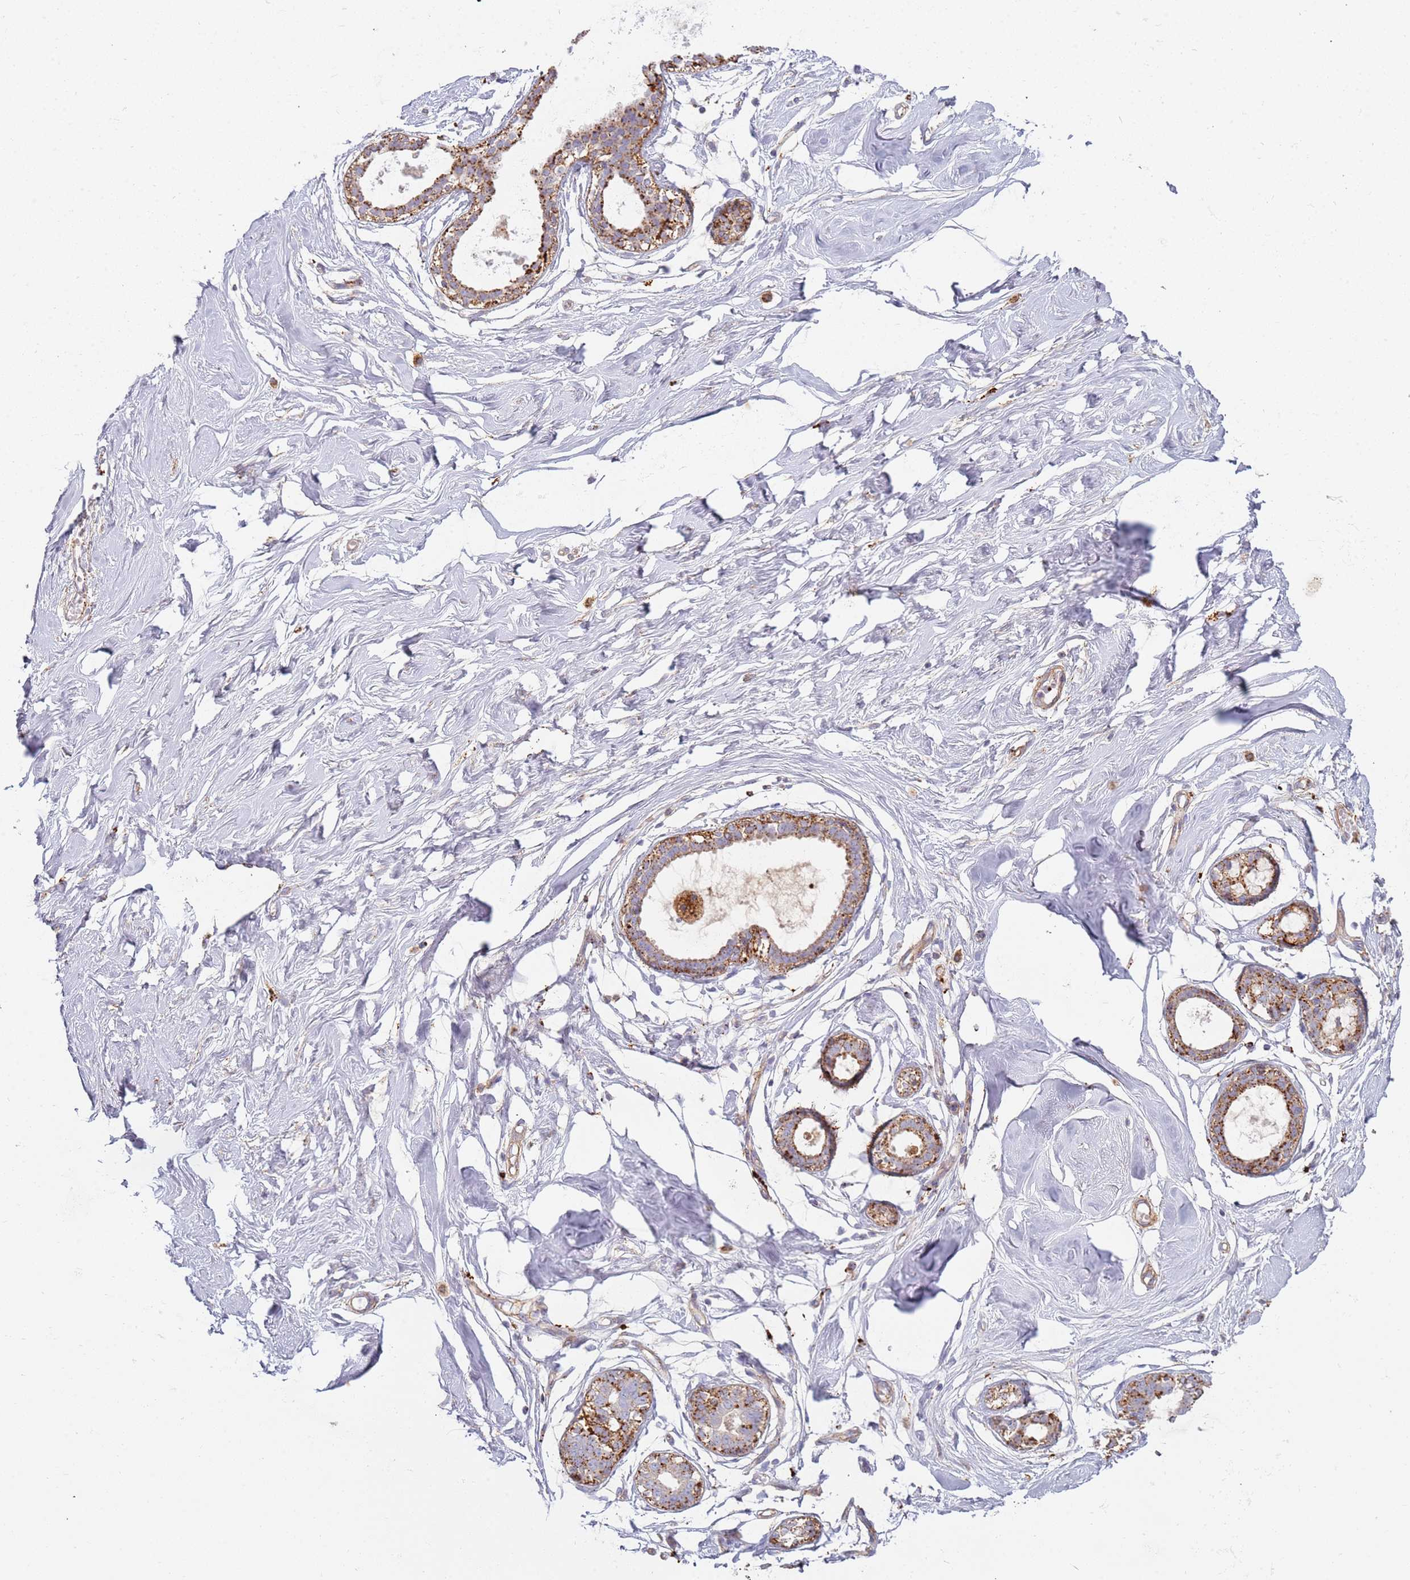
{"staining": {"intensity": "negative", "quantity": "none", "location": "none"}, "tissue": "breast", "cell_type": "Adipocytes", "image_type": "normal", "snomed": [{"axis": "morphology", "description": "Normal tissue, NOS"}, {"axis": "morphology", "description": "Adenoma, NOS"}, {"axis": "topography", "description": "Breast"}], "caption": "This is a histopathology image of immunohistochemistry staining of normal breast, which shows no positivity in adipocytes.", "gene": "TMEM229B", "patient": {"sex": "female", "age": 23}}